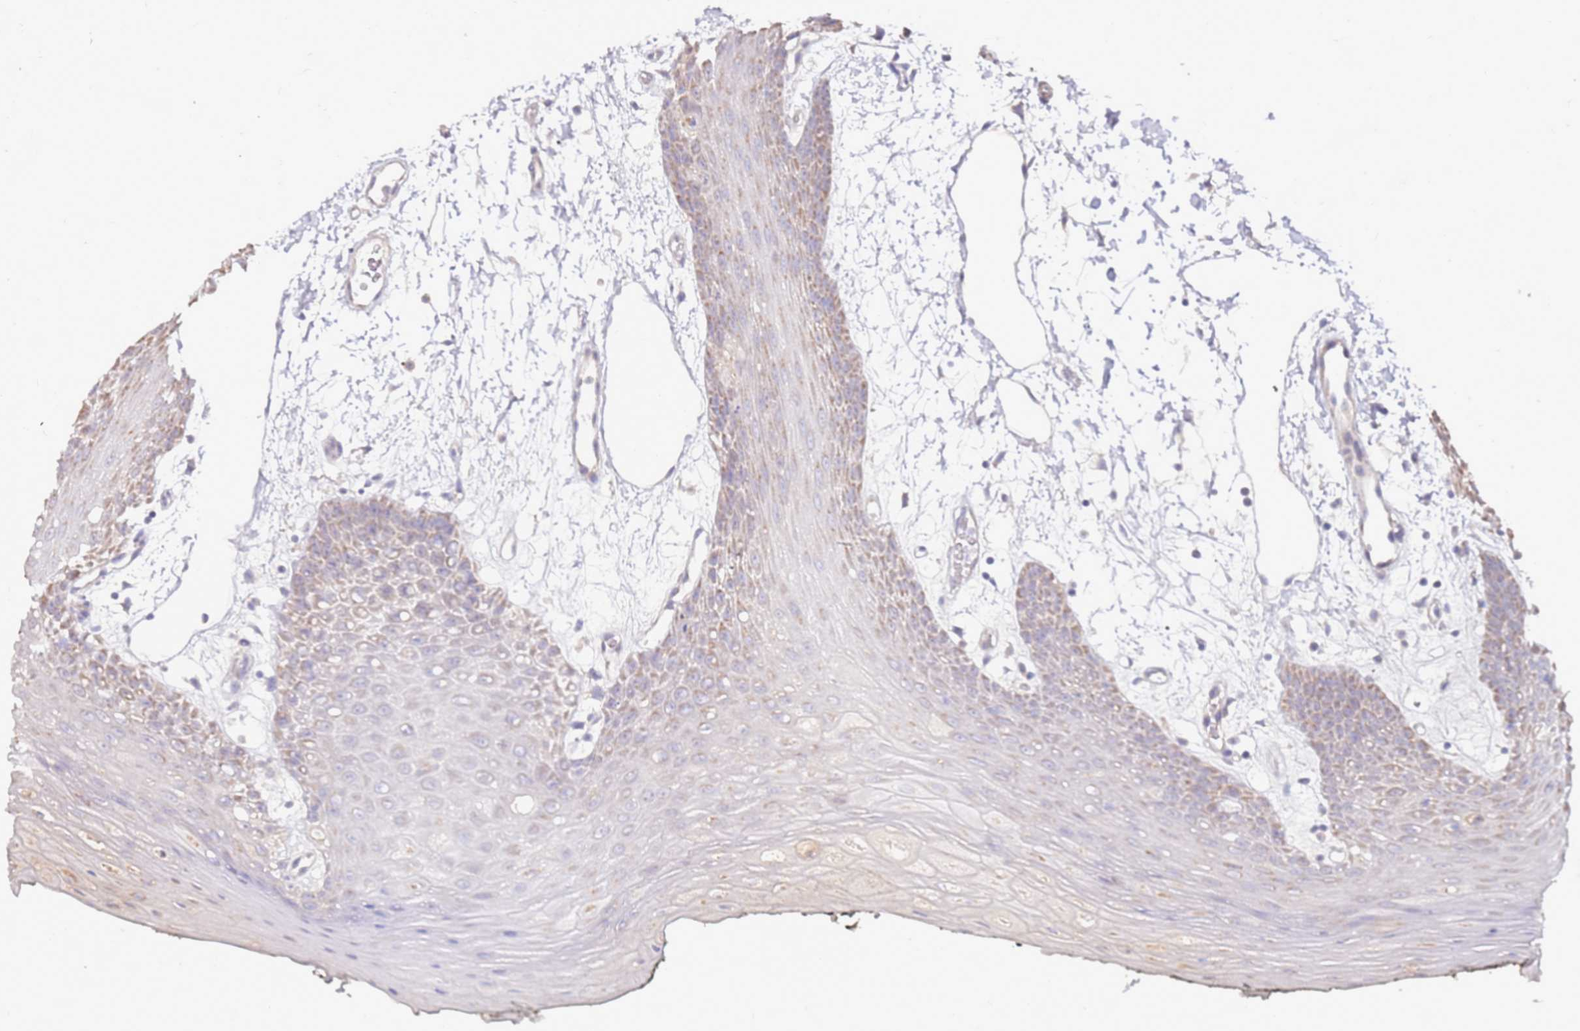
{"staining": {"intensity": "moderate", "quantity": "<25%", "location": "cytoplasmic/membranous"}, "tissue": "oral mucosa", "cell_type": "Squamous epithelial cells", "image_type": "normal", "snomed": [{"axis": "morphology", "description": "Normal tissue, NOS"}, {"axis": "topography", "description": "Oral tissue"}, {"axis": "topography", "description": "Tounge, NOS"}], "caption": "About <25% of squamous epithelial cells in normal human oral mucosa demonstrate moderate cytoplasmic/membranous protein expression as visualized by brown immunohistochemical staining.", "gene": "SLC44A4", "patient": {"sex": "female", "age": 59}}